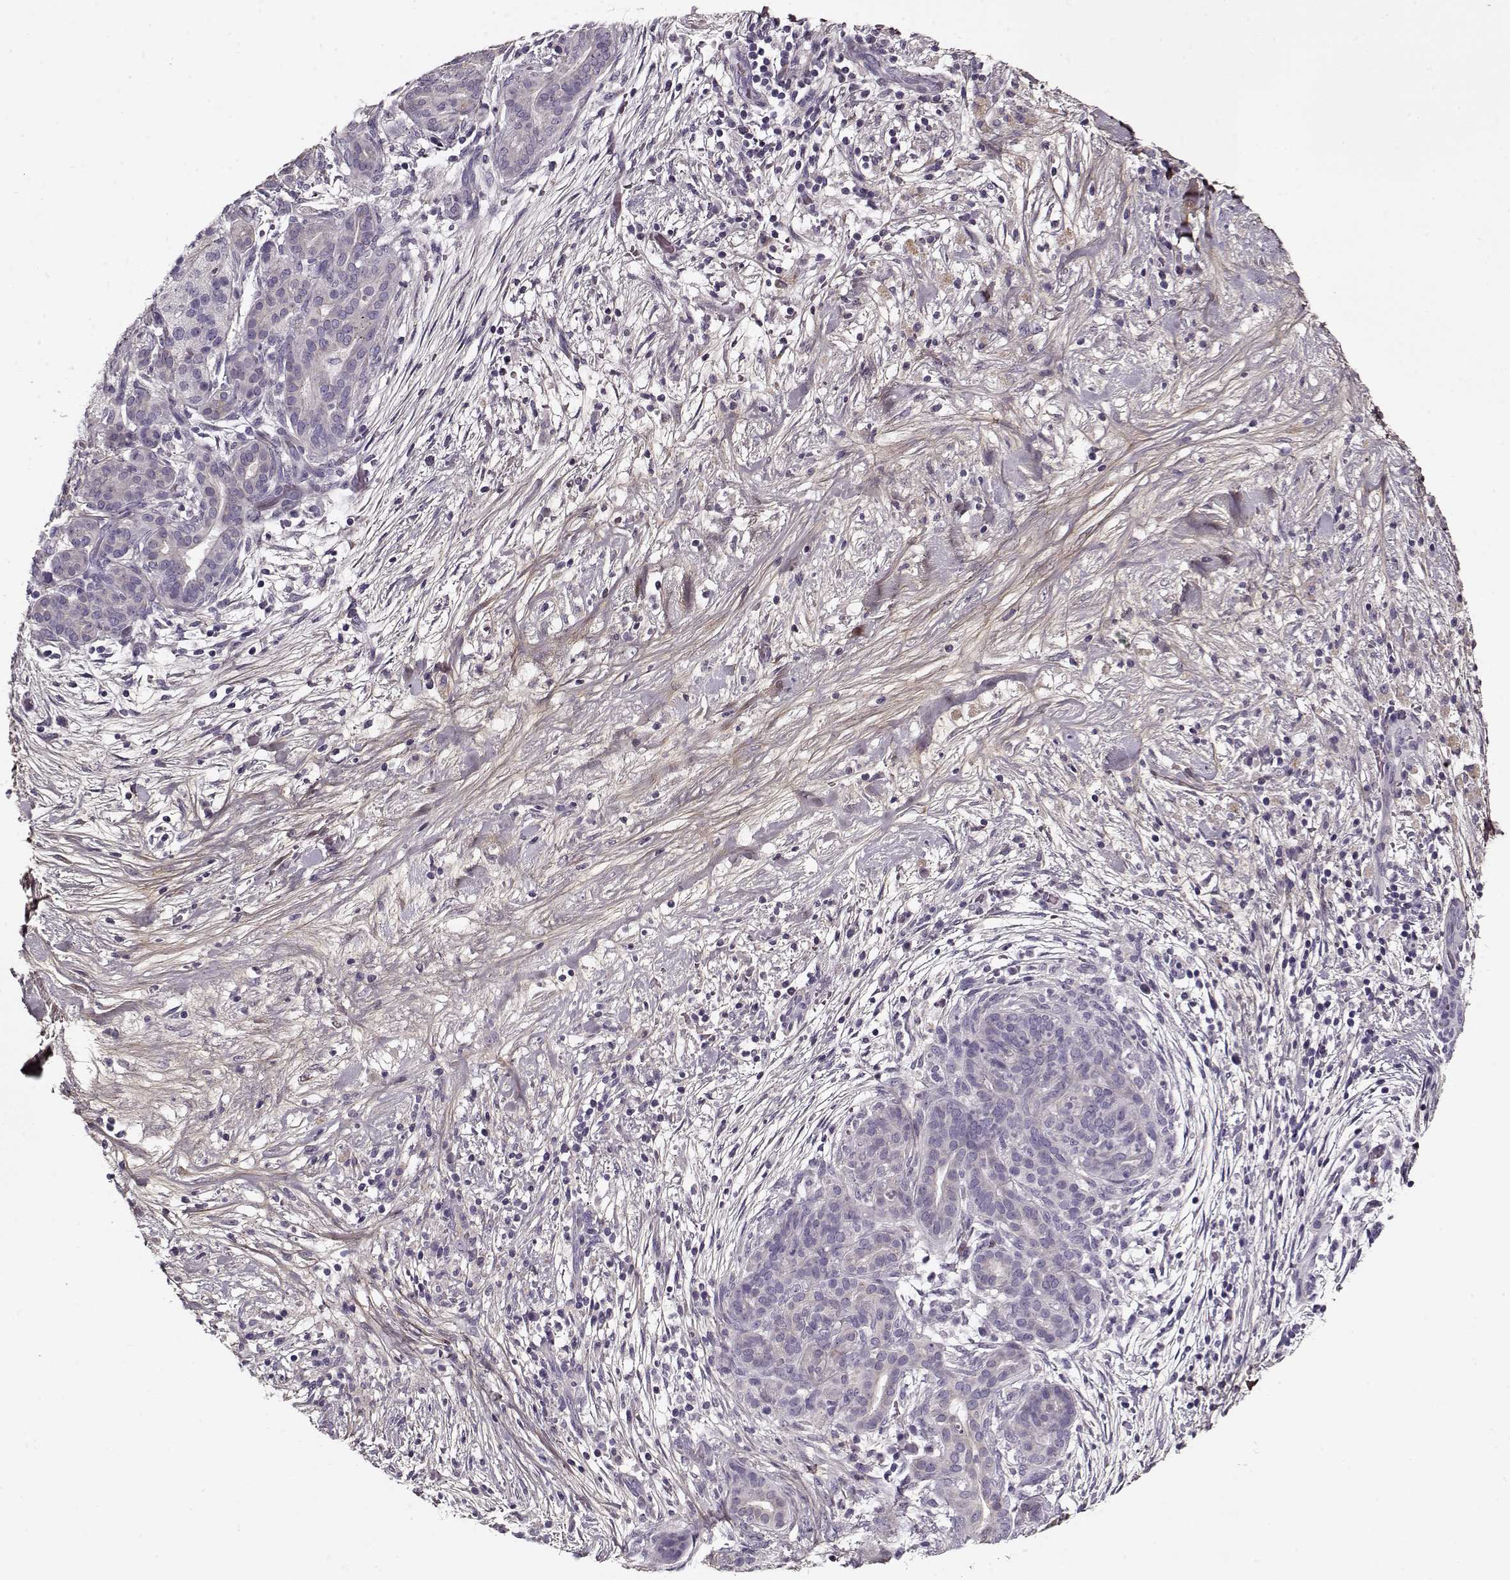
{"staining": {"intensity": "negative", "quantity": "none", "location": "none"}, "tissue": "pancreatic cancer", "cell_type": "Tumor cells", "image_type": "cancer", "snomed": [{"axis": "morphology", "description": "Adenocarcinoma, NOS"}, {"axis": "topography", "description": "Pancreas"}], "caption": "An immunohistochemistry image of pancreatic cancer is shown. There is no staining in tumor cells of pancreatic cancer. (DAB immunohistochemistry with hematoxylin counter stain).", "gene": "LUM", "patient": {"sex": "male", "age": 44}}